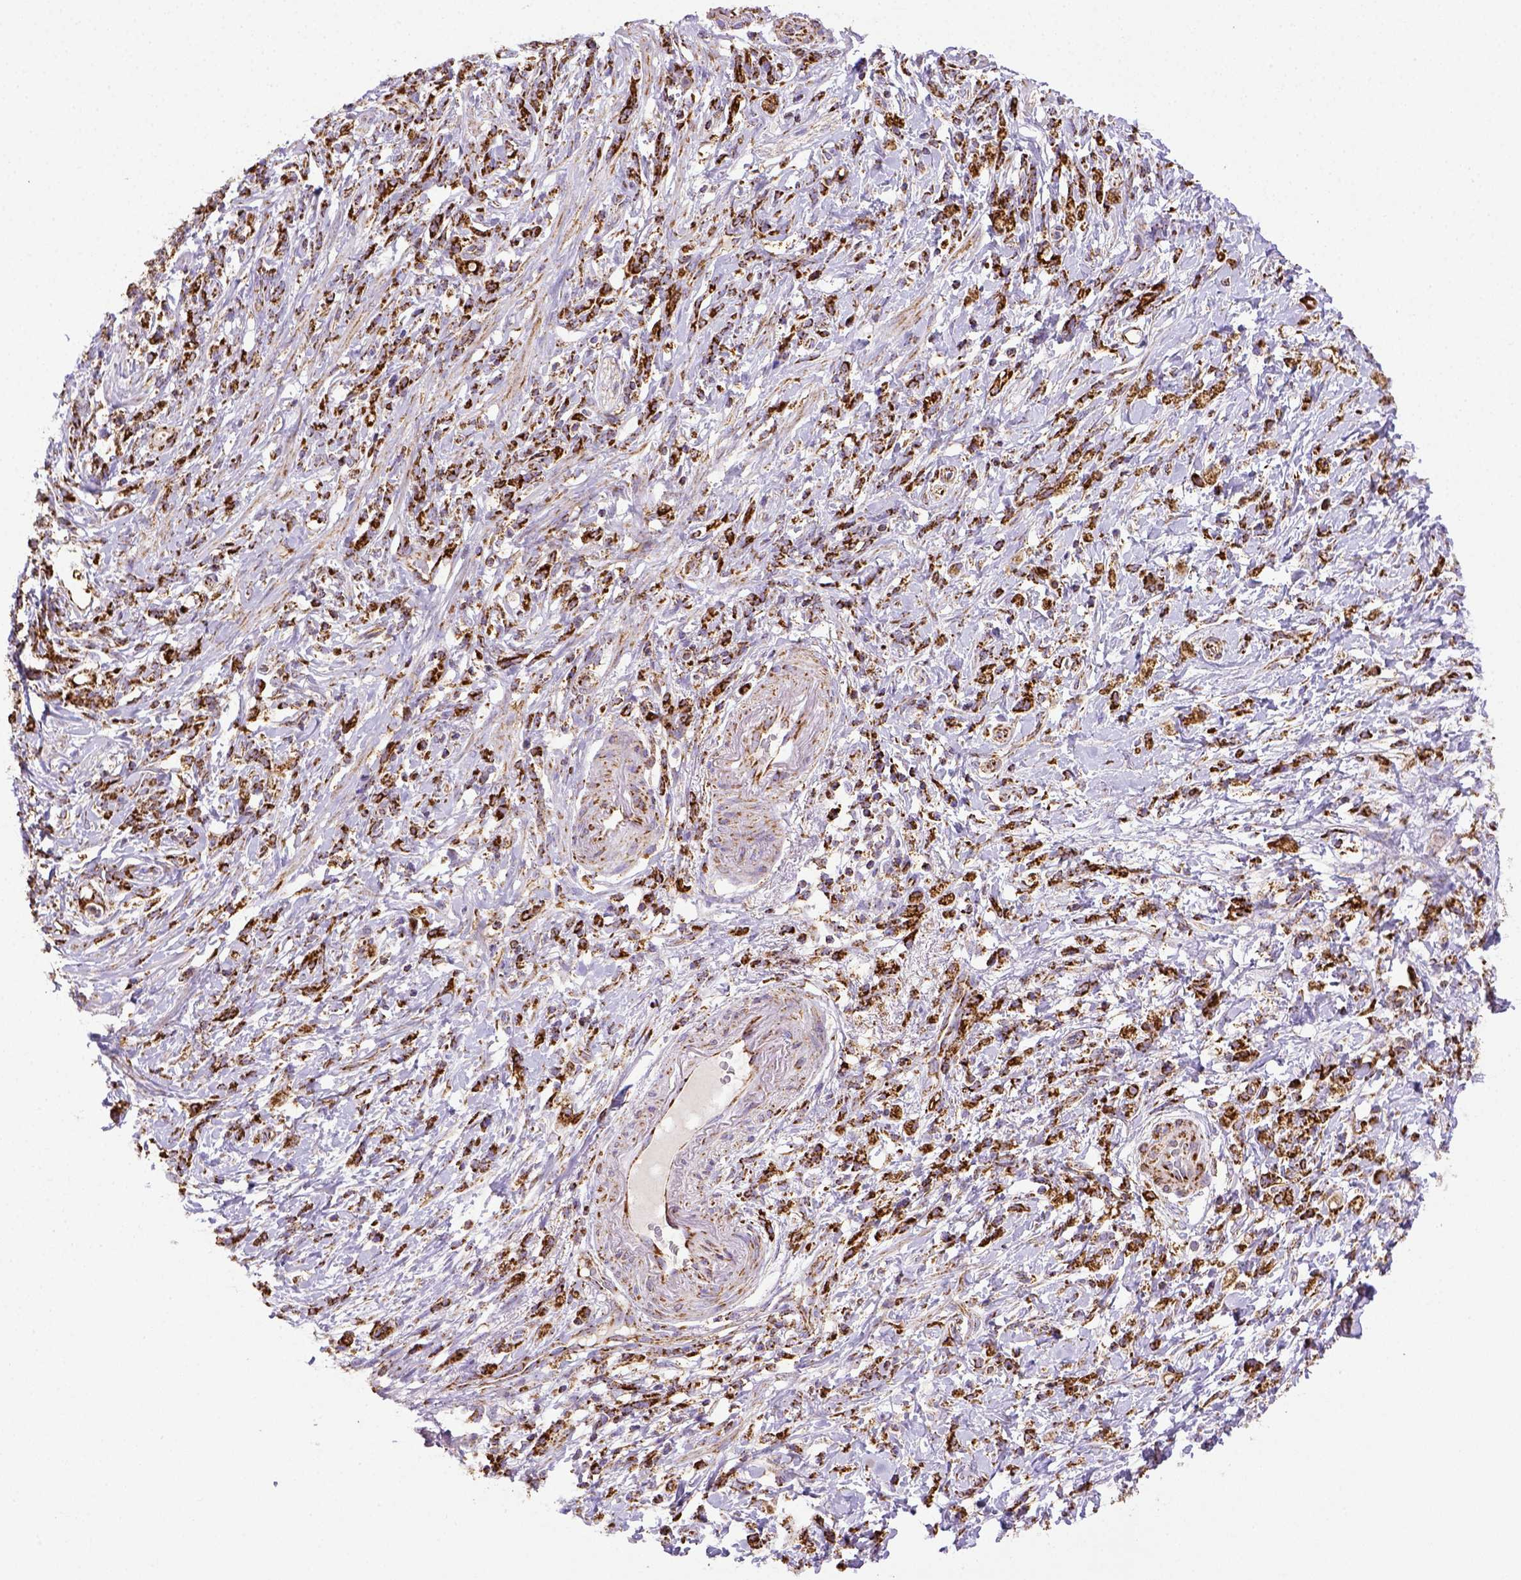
{"staining": {"intensity": "strong", "quantity": ">75%", "location": "cytoplasmic/membranous"}, "tissue": "stomach cancer", "cell_type": "Tumor cells", "image_type": "cancer", "snomed": [{"axis": "morphology", "description": "Adenocarcinoma, NOS"}, {"axis": "topography", "description": "Stomach"}], "caption": "DAB immunohistochemical staining of human adenocarcinoma (stomach) displays strong cytoplasmic/membranous protein expression in about >75% of tumor cells.", "gene": "MT-CO1", "patient": {"sex": "female", "age": 84}}